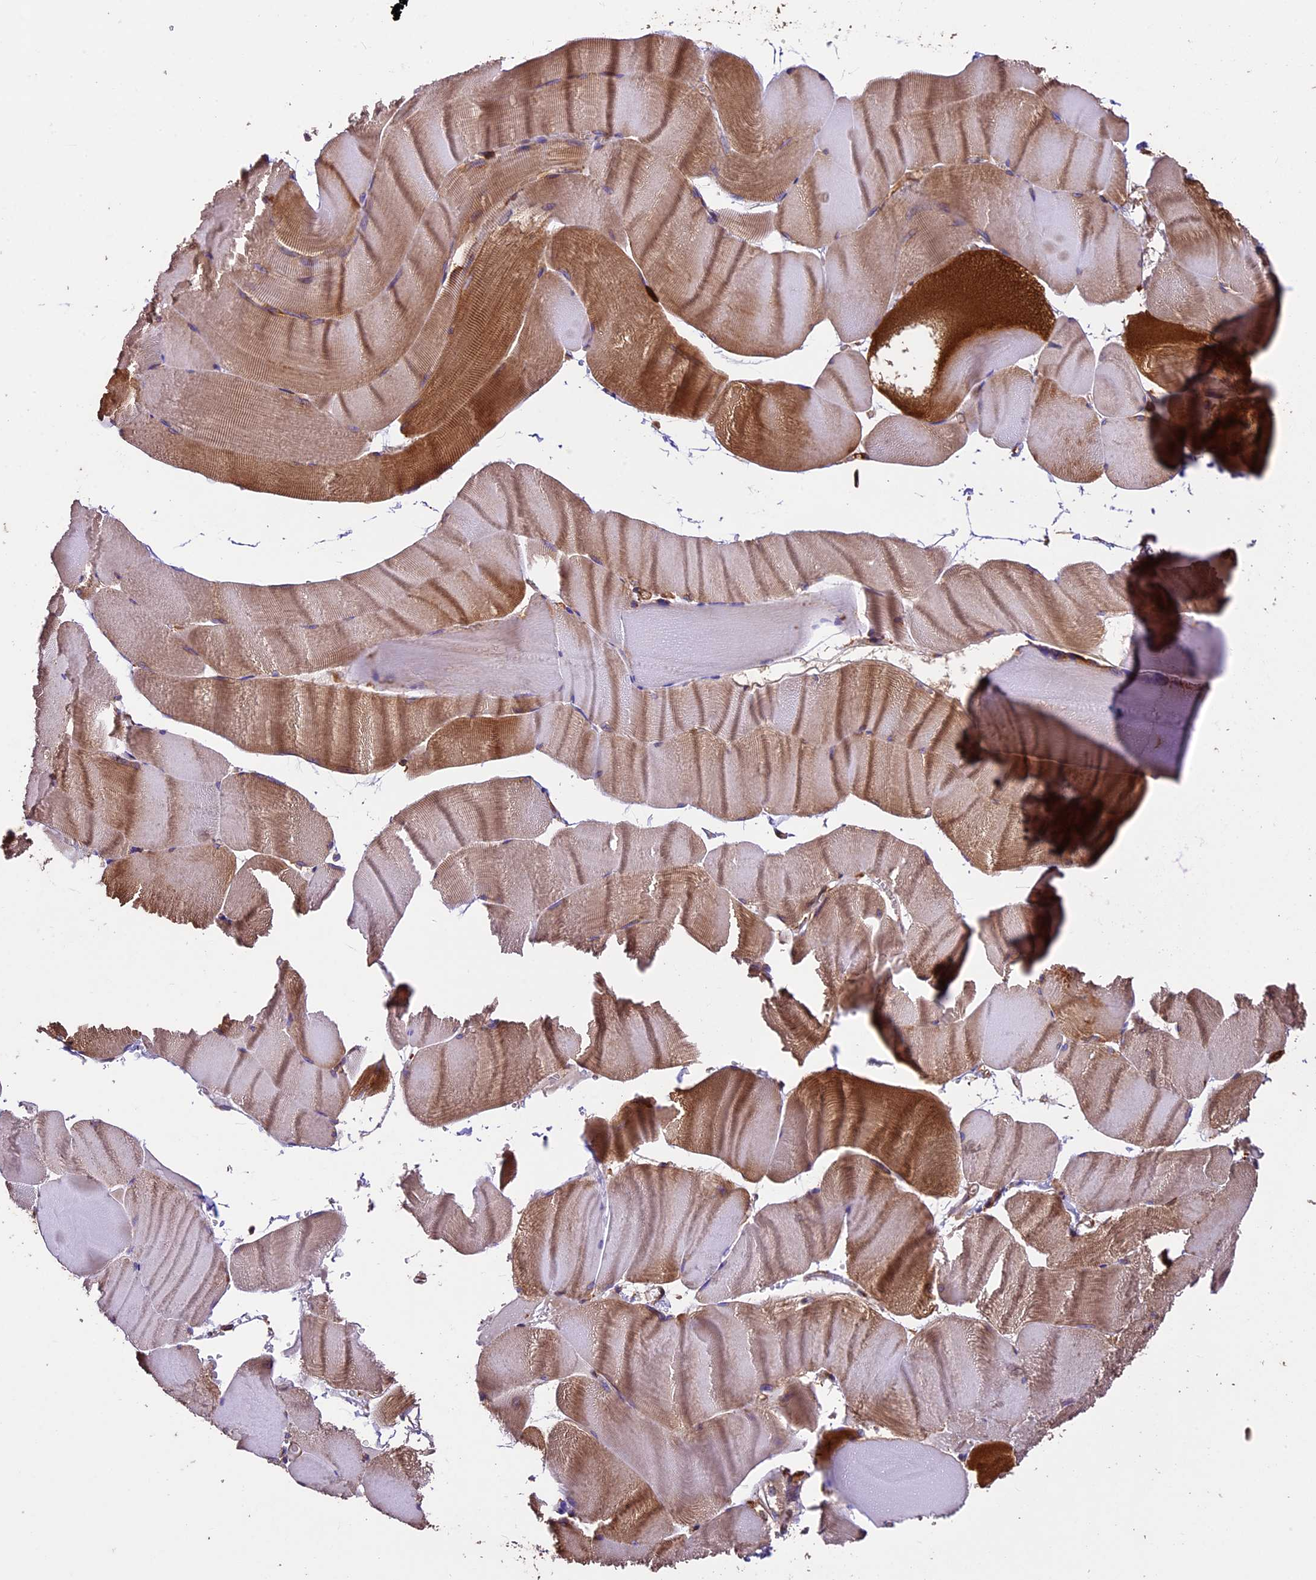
{"staining": {"intensity": "moderate", "quantity": "25%-75%", "location": "cytoplasmic/membranous,nuclear"}, "tissue": "skeletal muscle", "cell_type": "Myocytes", "image_type": "normal", "snomed": [{"axis": "morphology", "description": "Normal tissue, NOS"}, {"axis": "morphology", "description": "Basal cell carcinoma"}, {"axis": "topography", "description": "Skeletal muscle"}], "caption": "Immunohistochemistry (DAB (3,3'-diaminobenzidine)) staining of normal skeletal muscle demonstrates moderate cytoplasmic/membranous,nuclear protein expression in approximately 25%-75% of myocytes. The staining was performed using DAB (3,3'-diaminobenzidine) to visualize the protein expression in brown, while the nuclei were stained in blue with hematoxylin (Magnification: 20x).", "gene": "KARS1", "patient": {"sex": "female", "age": 64}}